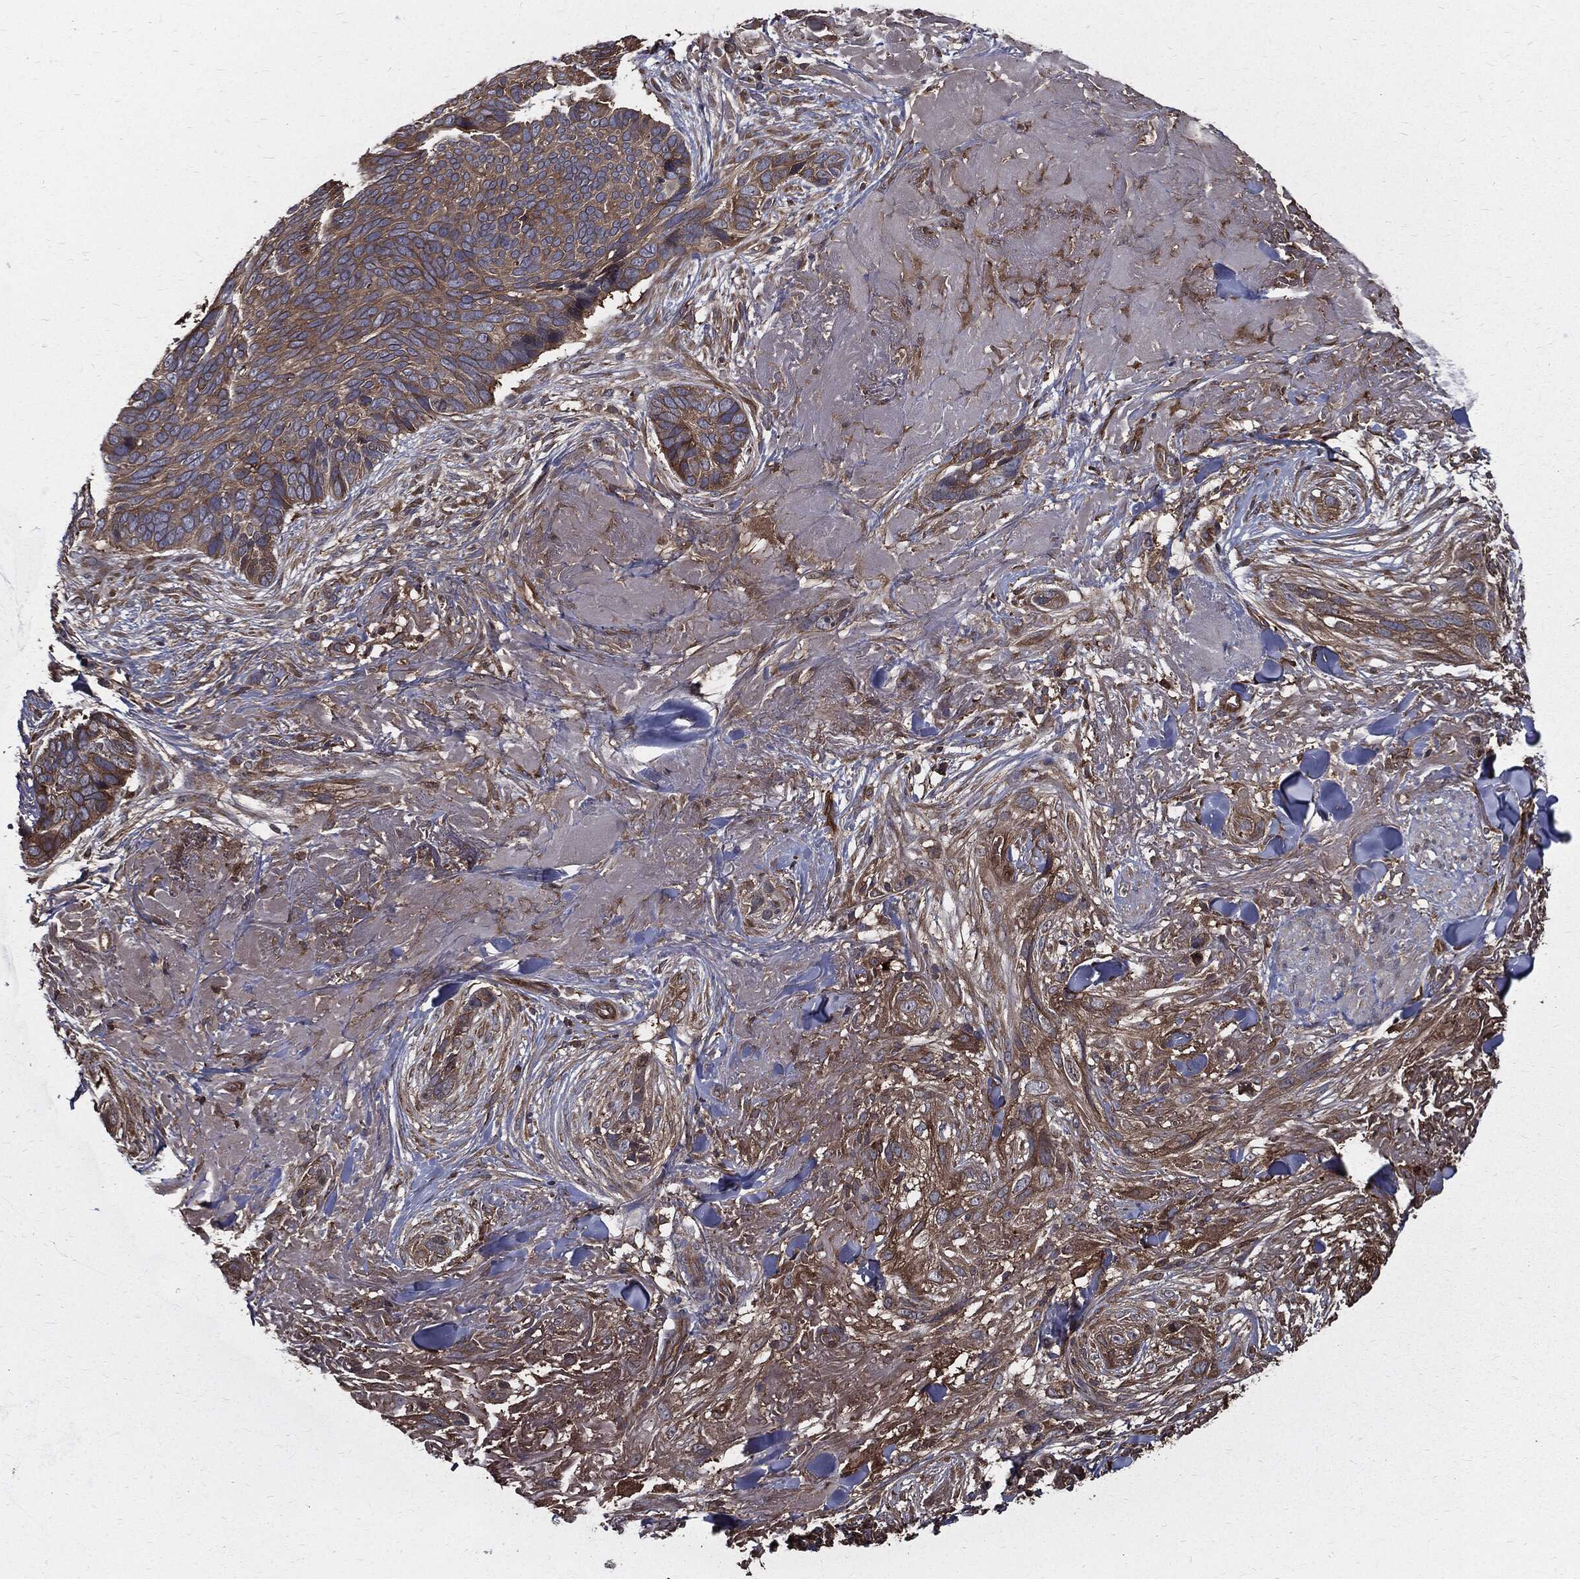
{"staining": {"intensity": "moderate", "quantity": ">75%", "location": "cytoplasmic/membranous"}, "tissue": "skin cancer", "cell_type": "Tumor cells", "image_type": "cancer", "snomed": [{"axis": "morphology", "description": "Basal cell carcinoma"}, {"axis": "topography", "description": "Skin"}], "caption": "IHC (DAB (3,3'-diaminobenzidine)) staining of human basal cell carcinoma (skin) reveals moderate cytoplasmic/membranous protein positivity in about >75% of tumor cells.", "gene": "PDCD6IP", "patient": {"sex": "male", "age": 91}}